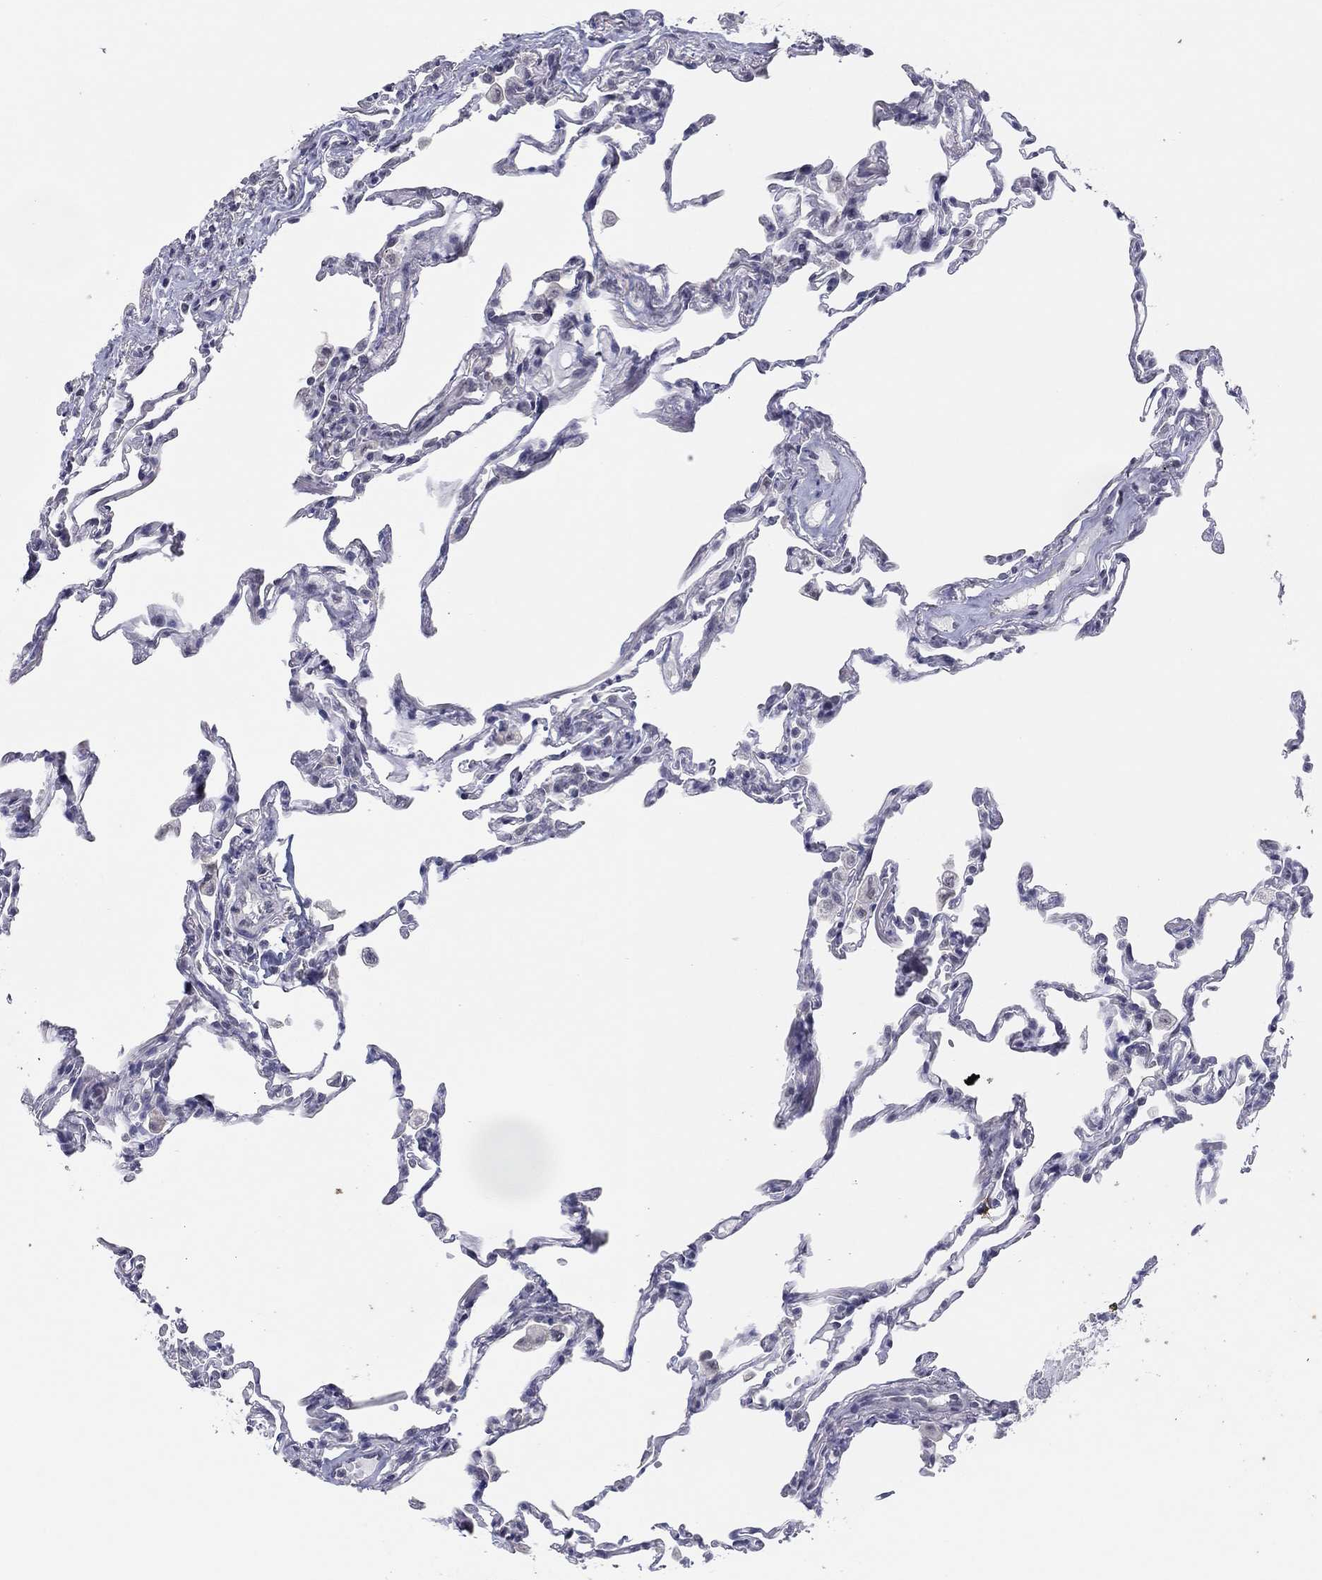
{"staining": {"intensity": "negative", "quantity": "none", "location": "none"}, "tissue": "lung", "cell_type": "Alveolar cells", "image_type": "normal", "snomed": [{"axis": "morphology", "description": "Normal tissue, NOS"}, {"axis": "topography", "description": "Lung"}], "caption": "Alveolar cells are negative for protein expression in benign human lung. (Stains: DAB (3,3'-diaminobenzidine) immunohistochemistry with hematoxylin counter stain, Microscopy: brightfield microscopy at high magnification).", "gene": "SLC22A2", "patient": {"sex": "female", "age": 57}}